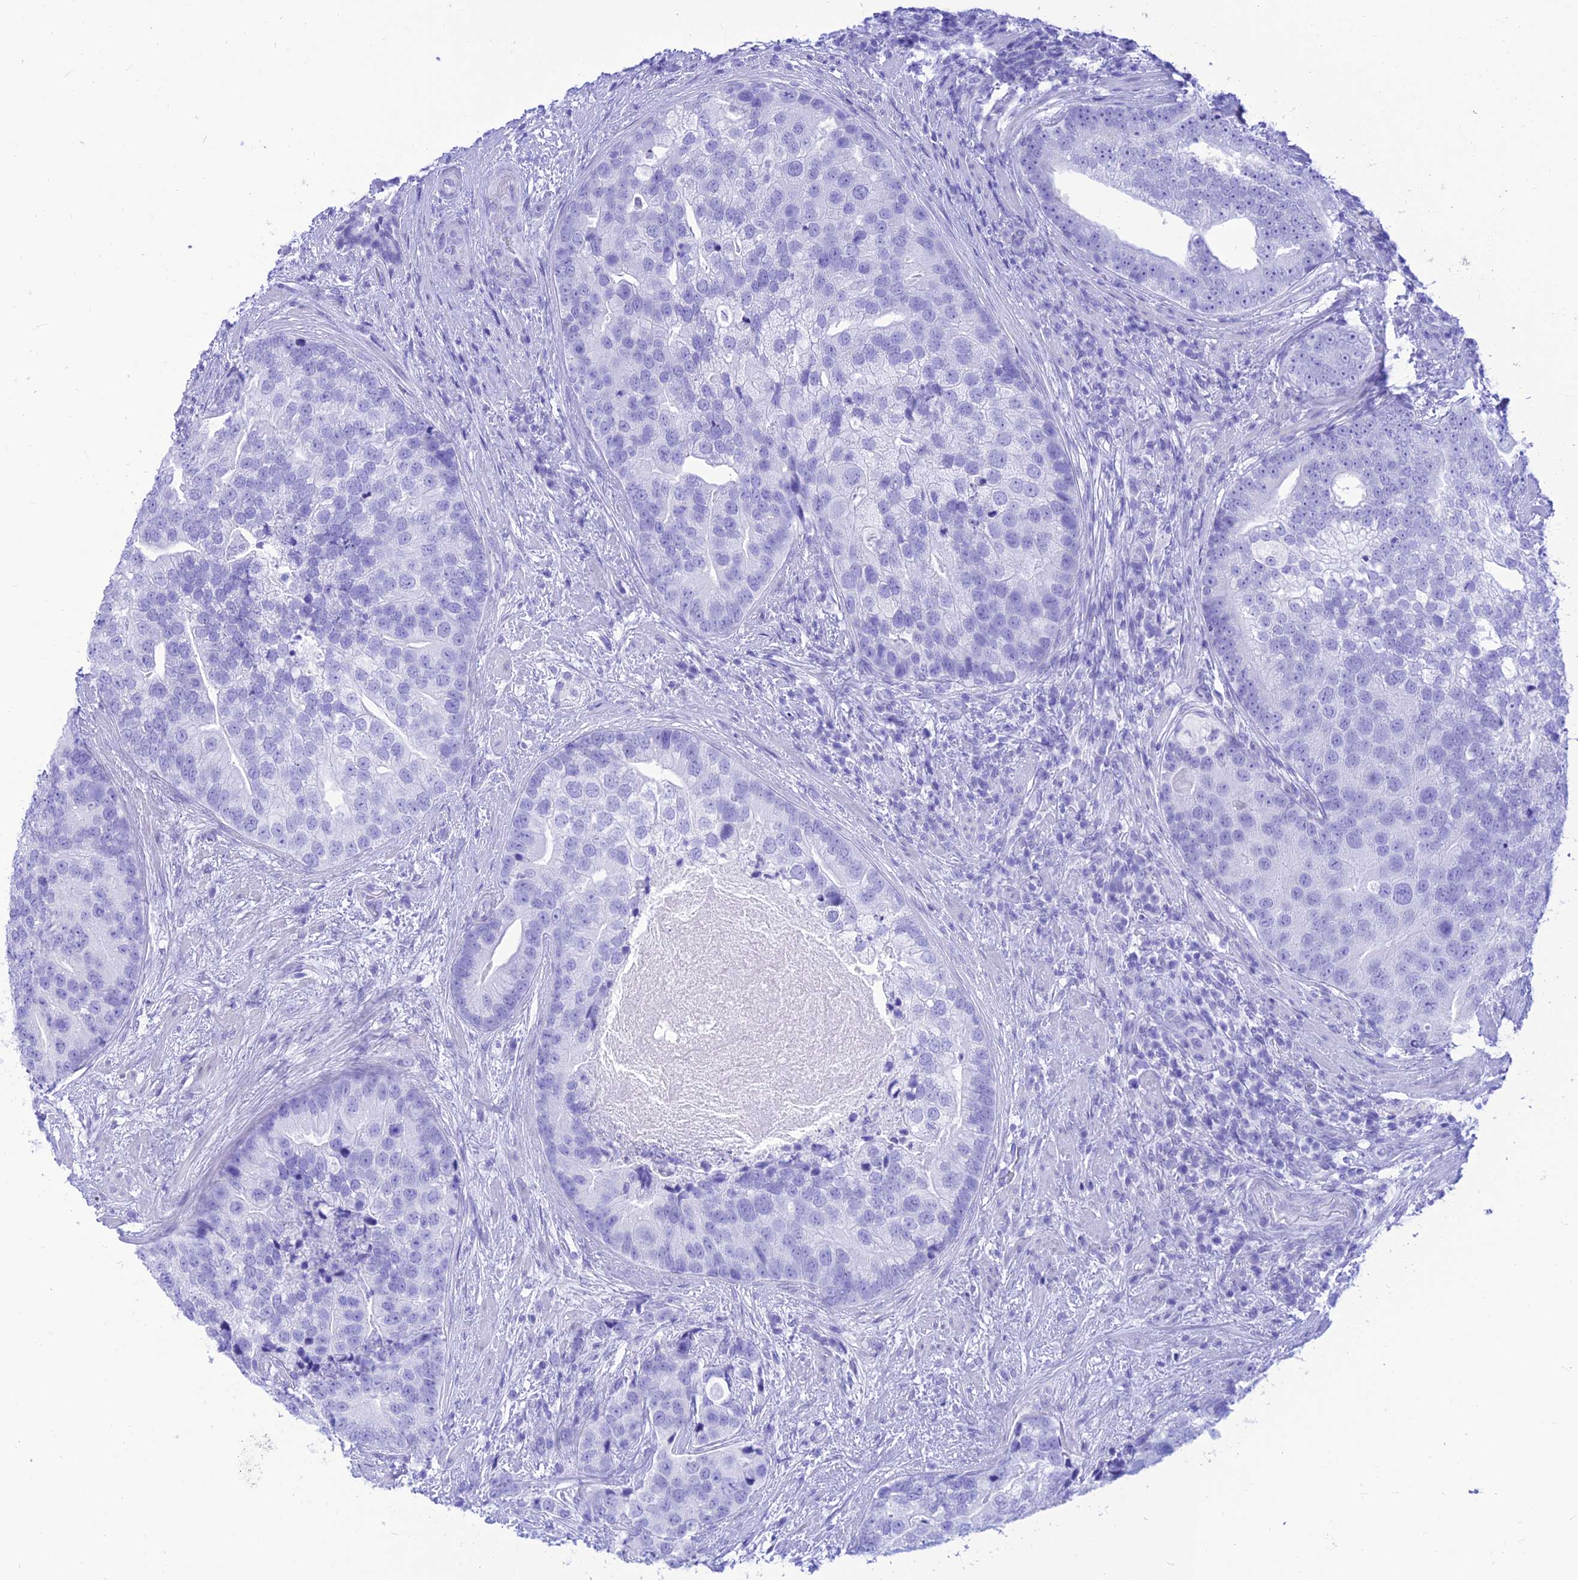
{"staining": {"intensity": "negative", "quantity": "none", "location": "none"}, "tissue": "prostate cancer", "cell_type": "Tumor cells", "image_type": "cancer", "snomed": [{"axis": "morphology", "description": "Adenocarcinoma, High grade"}, {"axis": "topography", "description": "Prostate"}], "caption": "Tumor cells are negative for brown protein staining in prostate high-grade adenocarcinoma. (IHC, brightfield microscopy, high magnification).", "gene": "PRNP", "patient": {"sex": "male", "age": 62}}